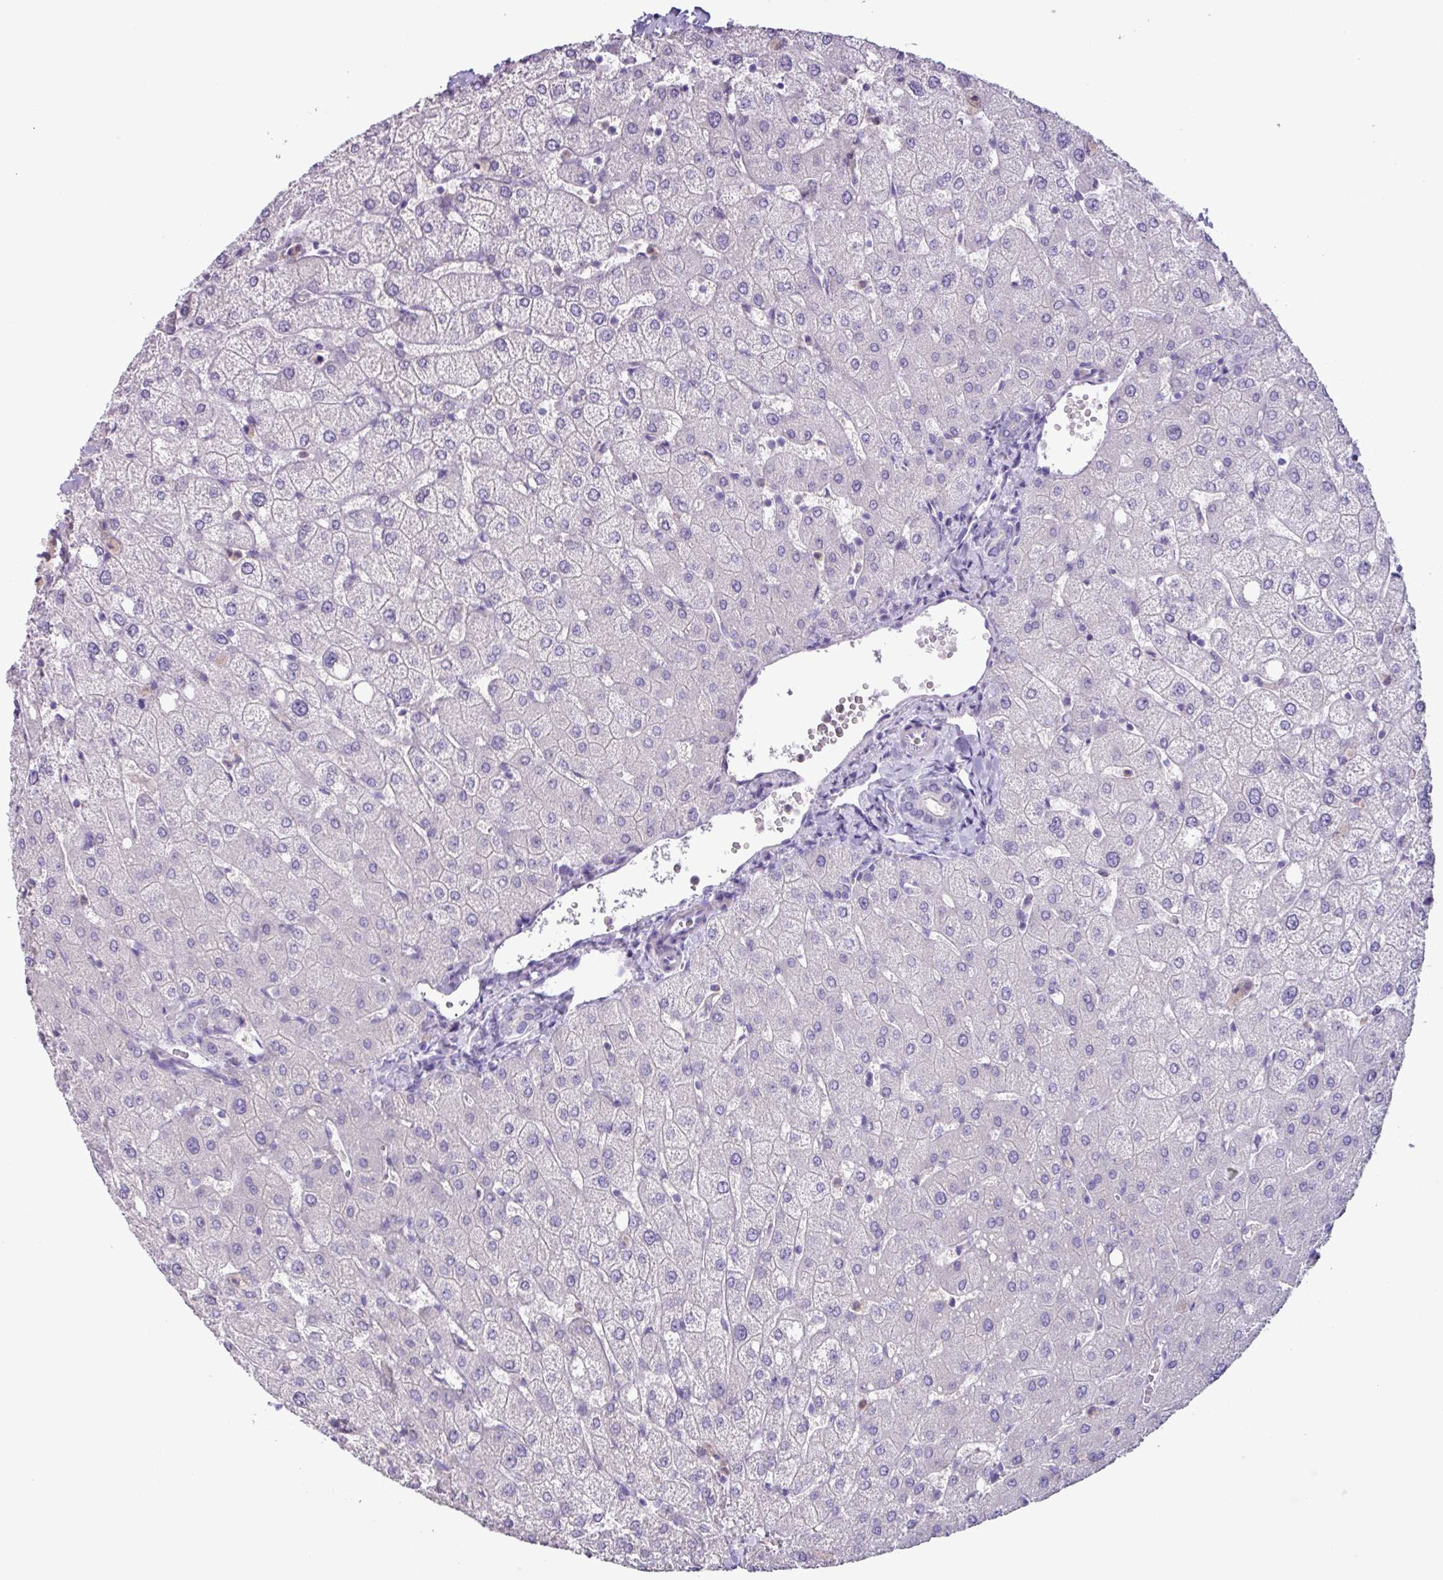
{"staining": {"intensity": "negative", "quantity": "none", "location": "none"}, "tissue": "liver", "cell_type": "Cholangiocytes", "image_type": "normal", "snomed": [{"axis": "morphology", "description": "Normal tissue, NOS"}, {"axis": "topography", "description": "Liver"}], "caption": "IHC photomicrograph of unremarkable liver: human liver stained with DAB demonstrates no significant protein positivity in cholangiocytes. (DAB immunohistochemistry (IHC) visualized using brightfield microscopy, high magnification).", "gene": "CYSTM1", "patient": {"sex": "female", "age": 54}}